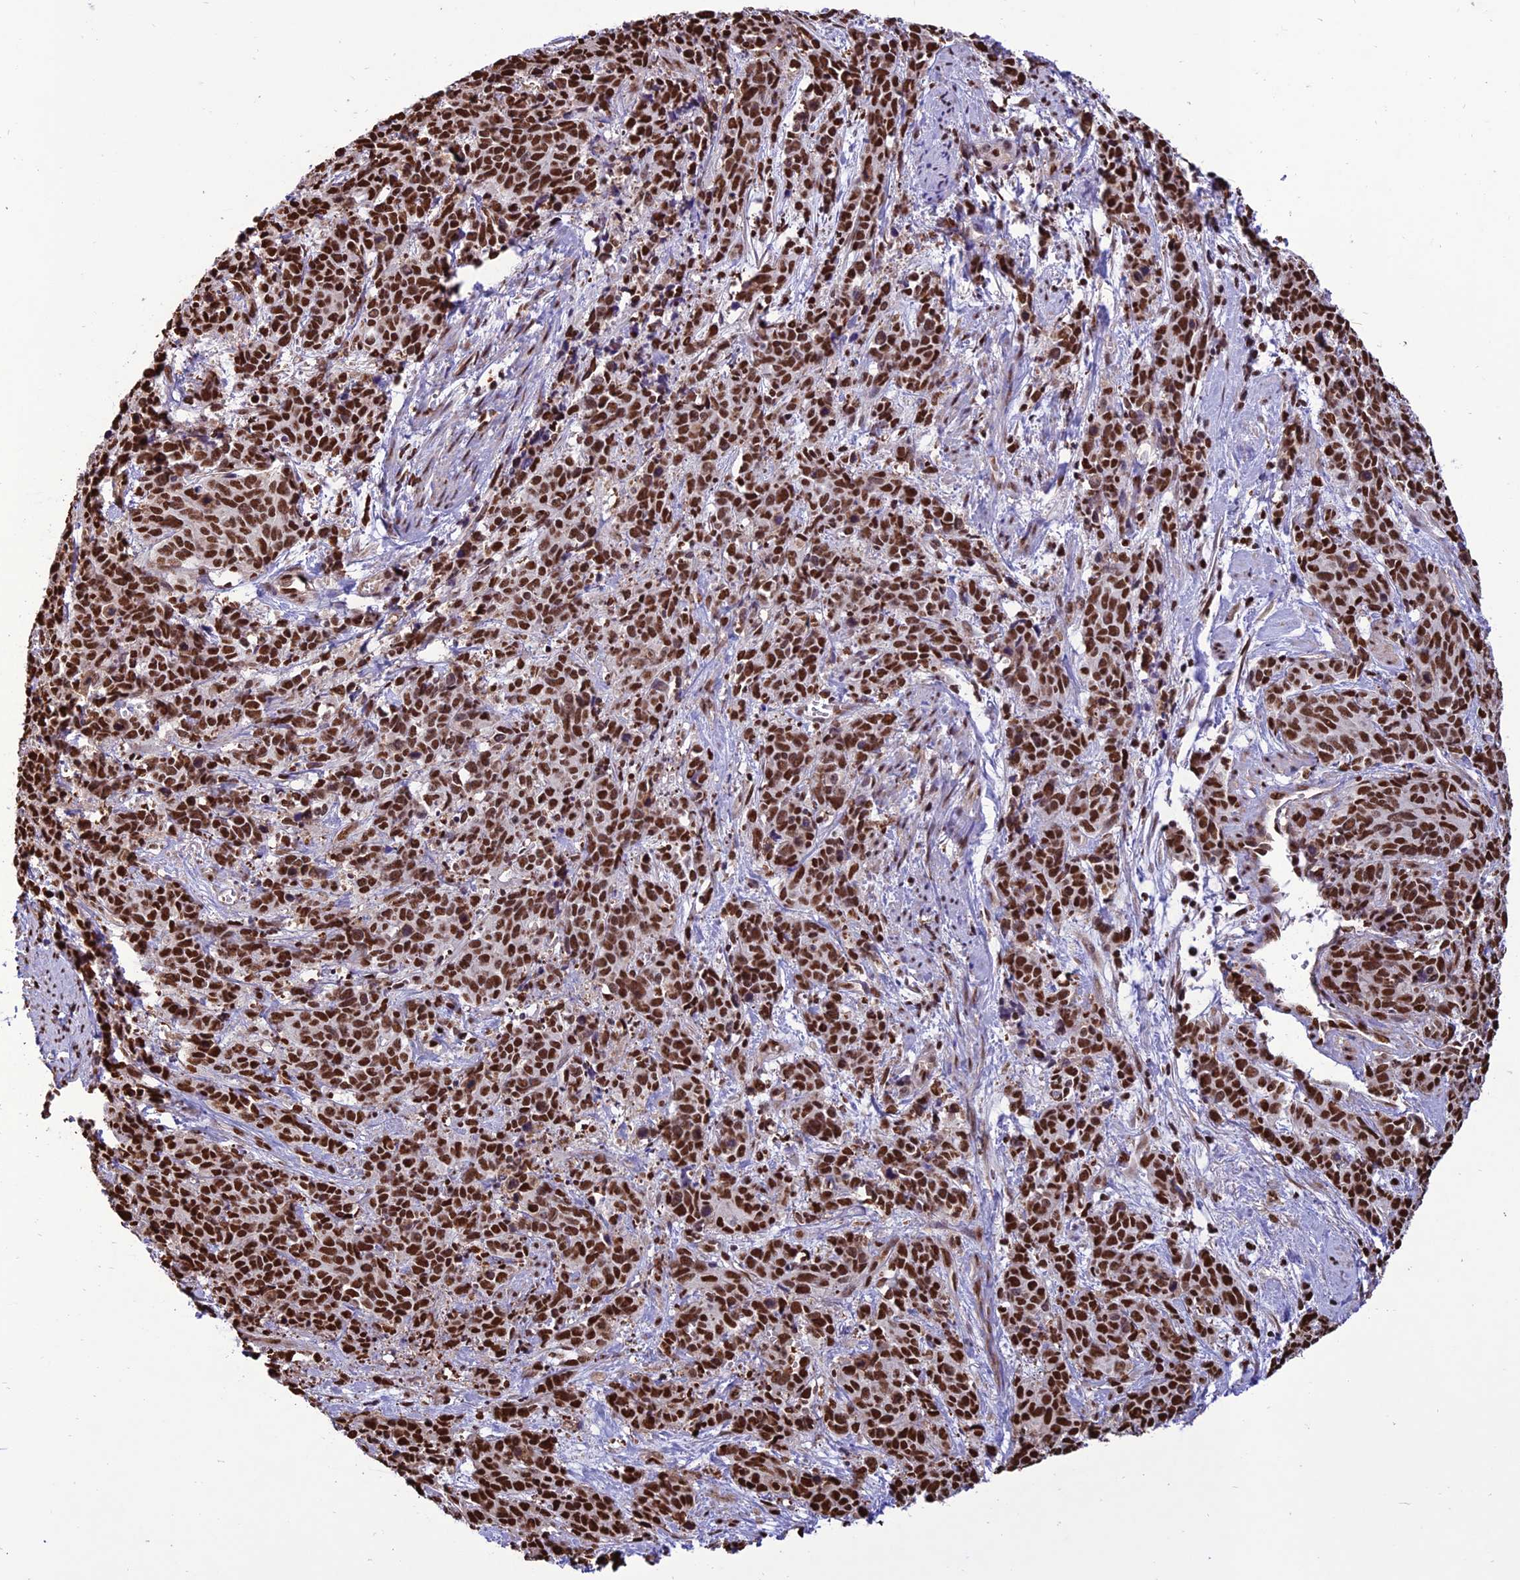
{"staining": {"intensity": "strong", "quantity": ">75%", "location": "nuclear"}, "tissue": "cervical cancer", "cell_type": "Tumor cells", "image_type": "cancer", "snomed": [{"axis": "morphology", "description": "Squamous cell carcinoma, NOS"}, {"axis": "topography", "description": "Cervix"}], "caption": "Cervical cancer (squamous cell carcinoma) stained with immunohistochemistry displays strong nuclear positivity in approximately >75% of tumor cells.", "gene": "INO80E", "patient": {"sex": "female", "age": 60}}